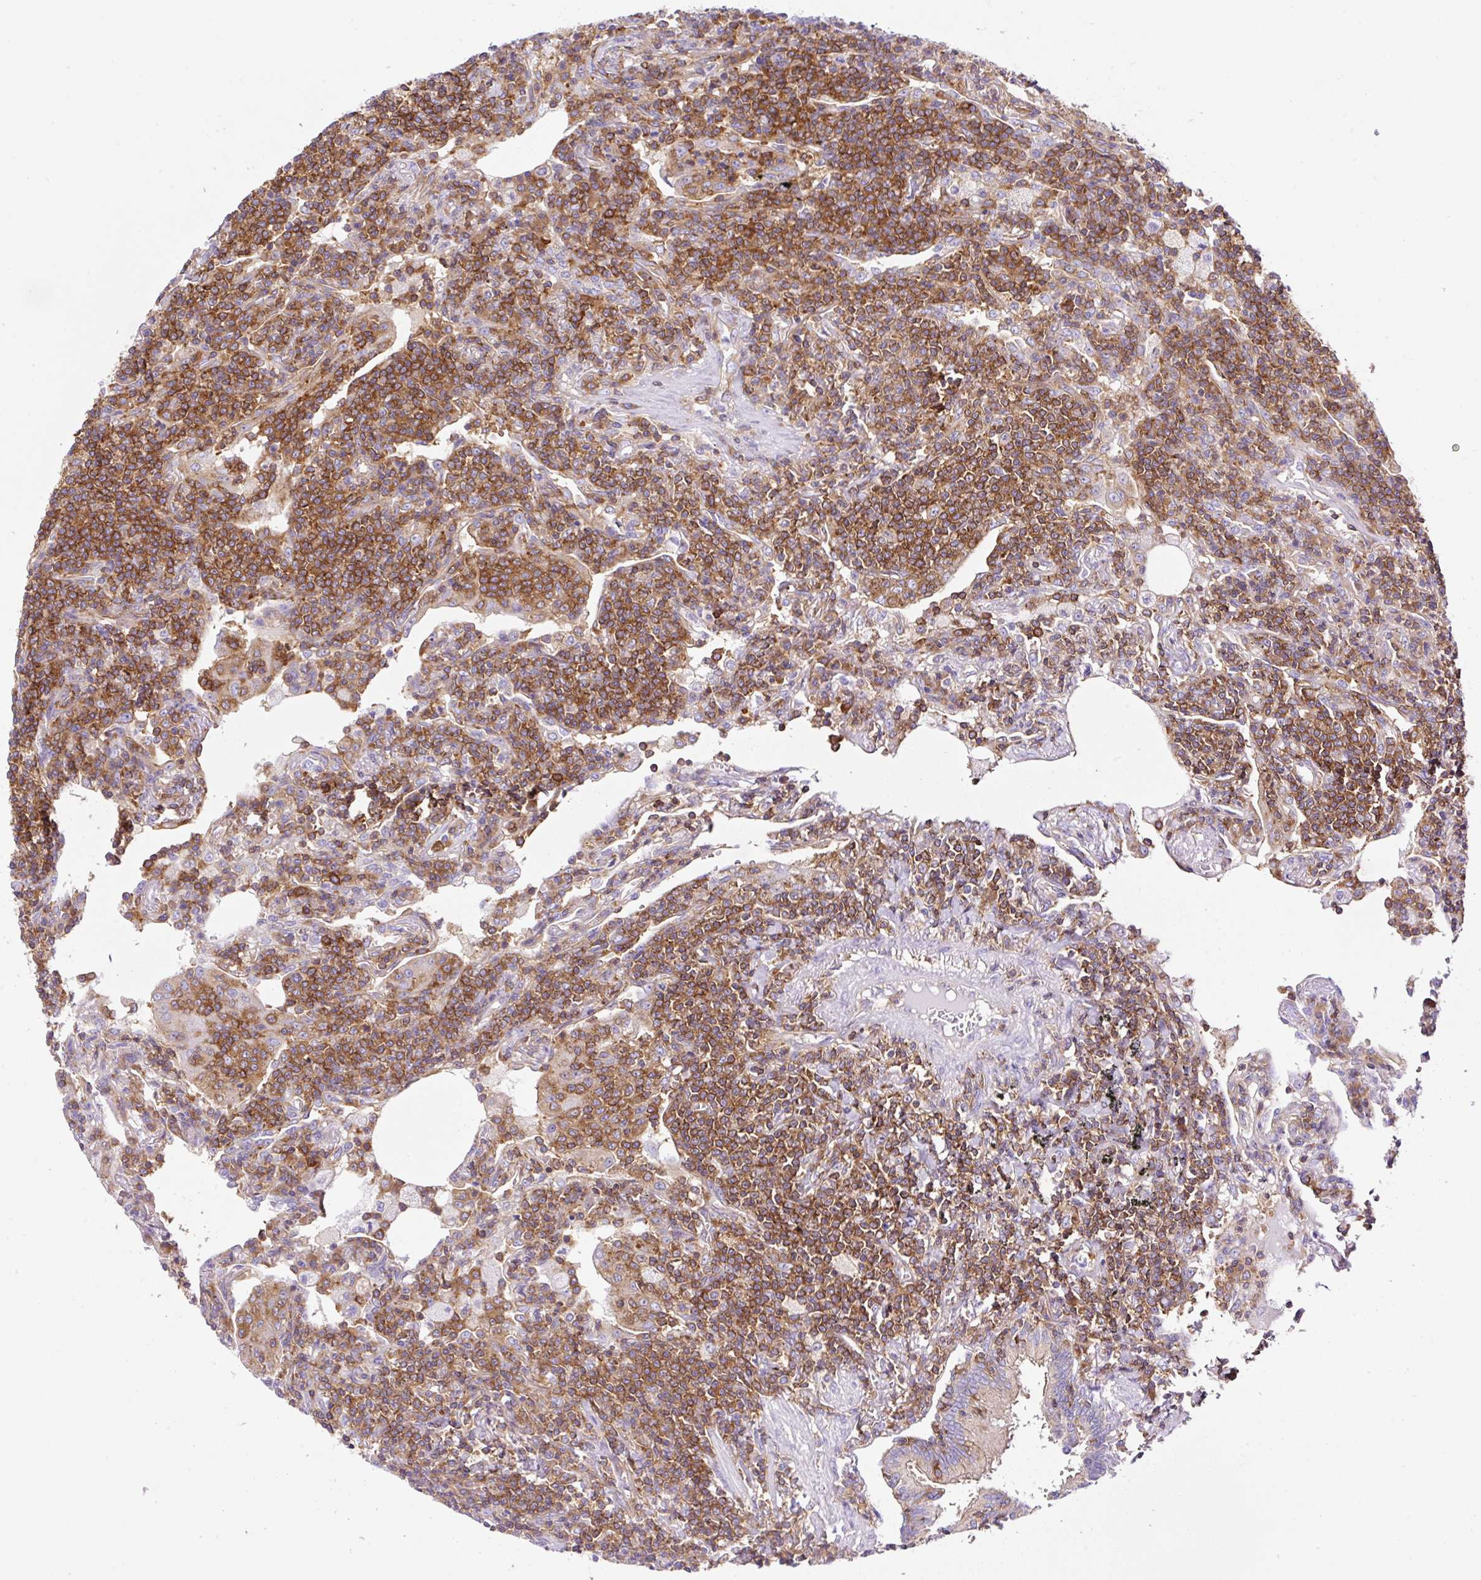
{"staining": {"intensity": "strong", "quantity": ">75%", "location": "cytoplasmic/membranous"}, "tissue": "lymphoma", "cell_type": "Tumor cells", "image_type": "cancer", "snomed": [{"axis": "morphology", "description": "Malignant lymphoma, non-Hodgkin's type, Low grade"}, {"axis": "topography", "description": "Lung"}], "caption": "Immunohistochemical staining of human low-grade malignant lymphoma, non-Hodgkin's type displays strong cytoplasmic/membranous protein expression in about >75% of tumor cells.", "gene": "DNM2", "patient": {"sex": "female", "age": 71}}